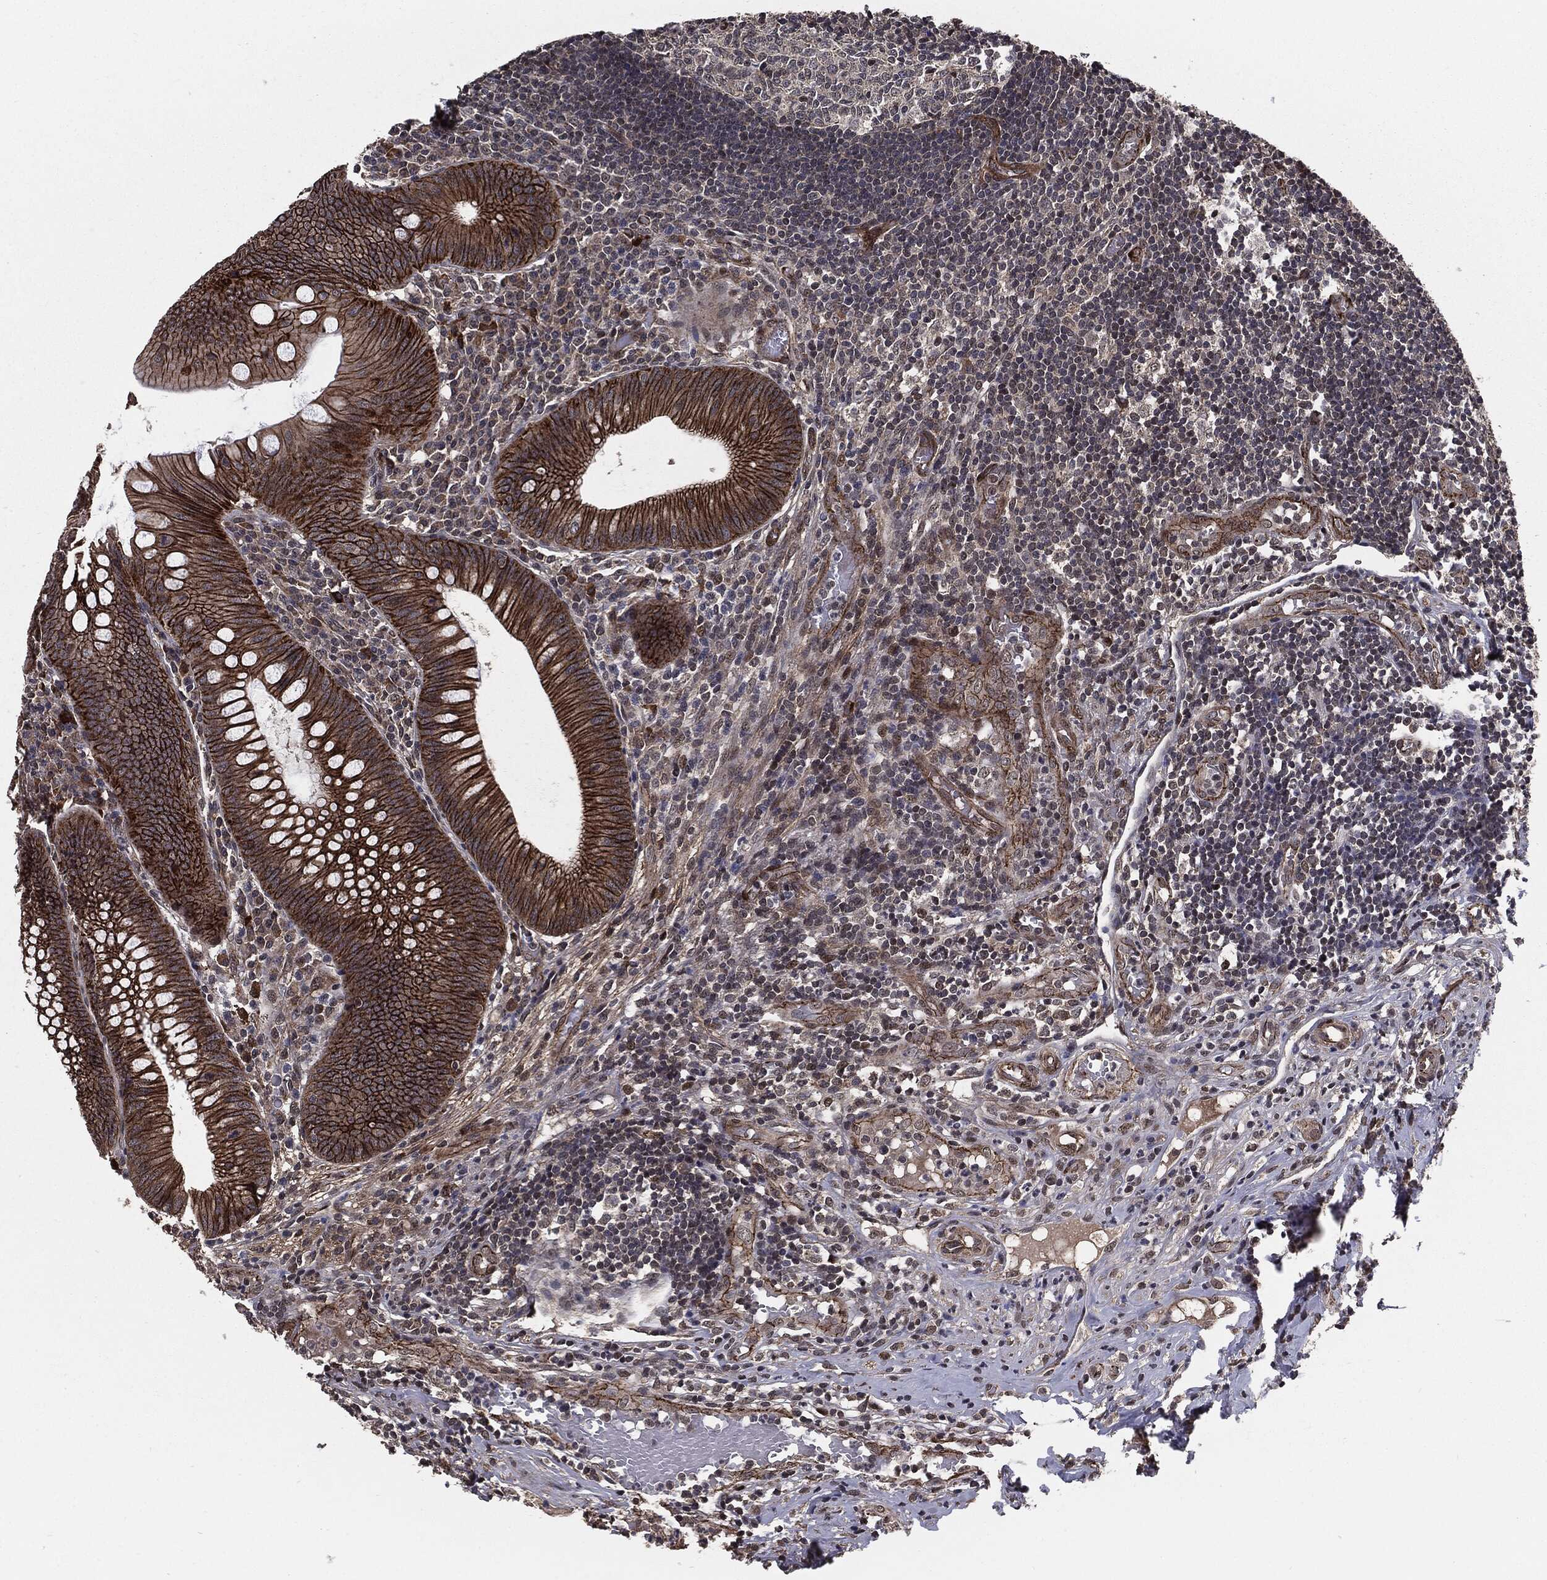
{"staining": {"intensity": "strong", "quantity": ">75%", "location": "cytoplasmic/membranous"}, "tissue": "appendix", "cell_type": "Glandular cells", "image_type": "normal", "snomed": [{"axis": "morphology", "description": "Normal tissue, NOS"}, {"axis": "morphology", "description": "Inflammation, NOS"}, {"axis": "topography", "description": "Appendix"}], "caption": "IHC (DAB) staining of normal appendix reveals strong cytoplasmic/membranous protein positivity in about >75% of glandular cells.", "gene": "PTPA", "patient": {"sex": "male", "age": 16}}